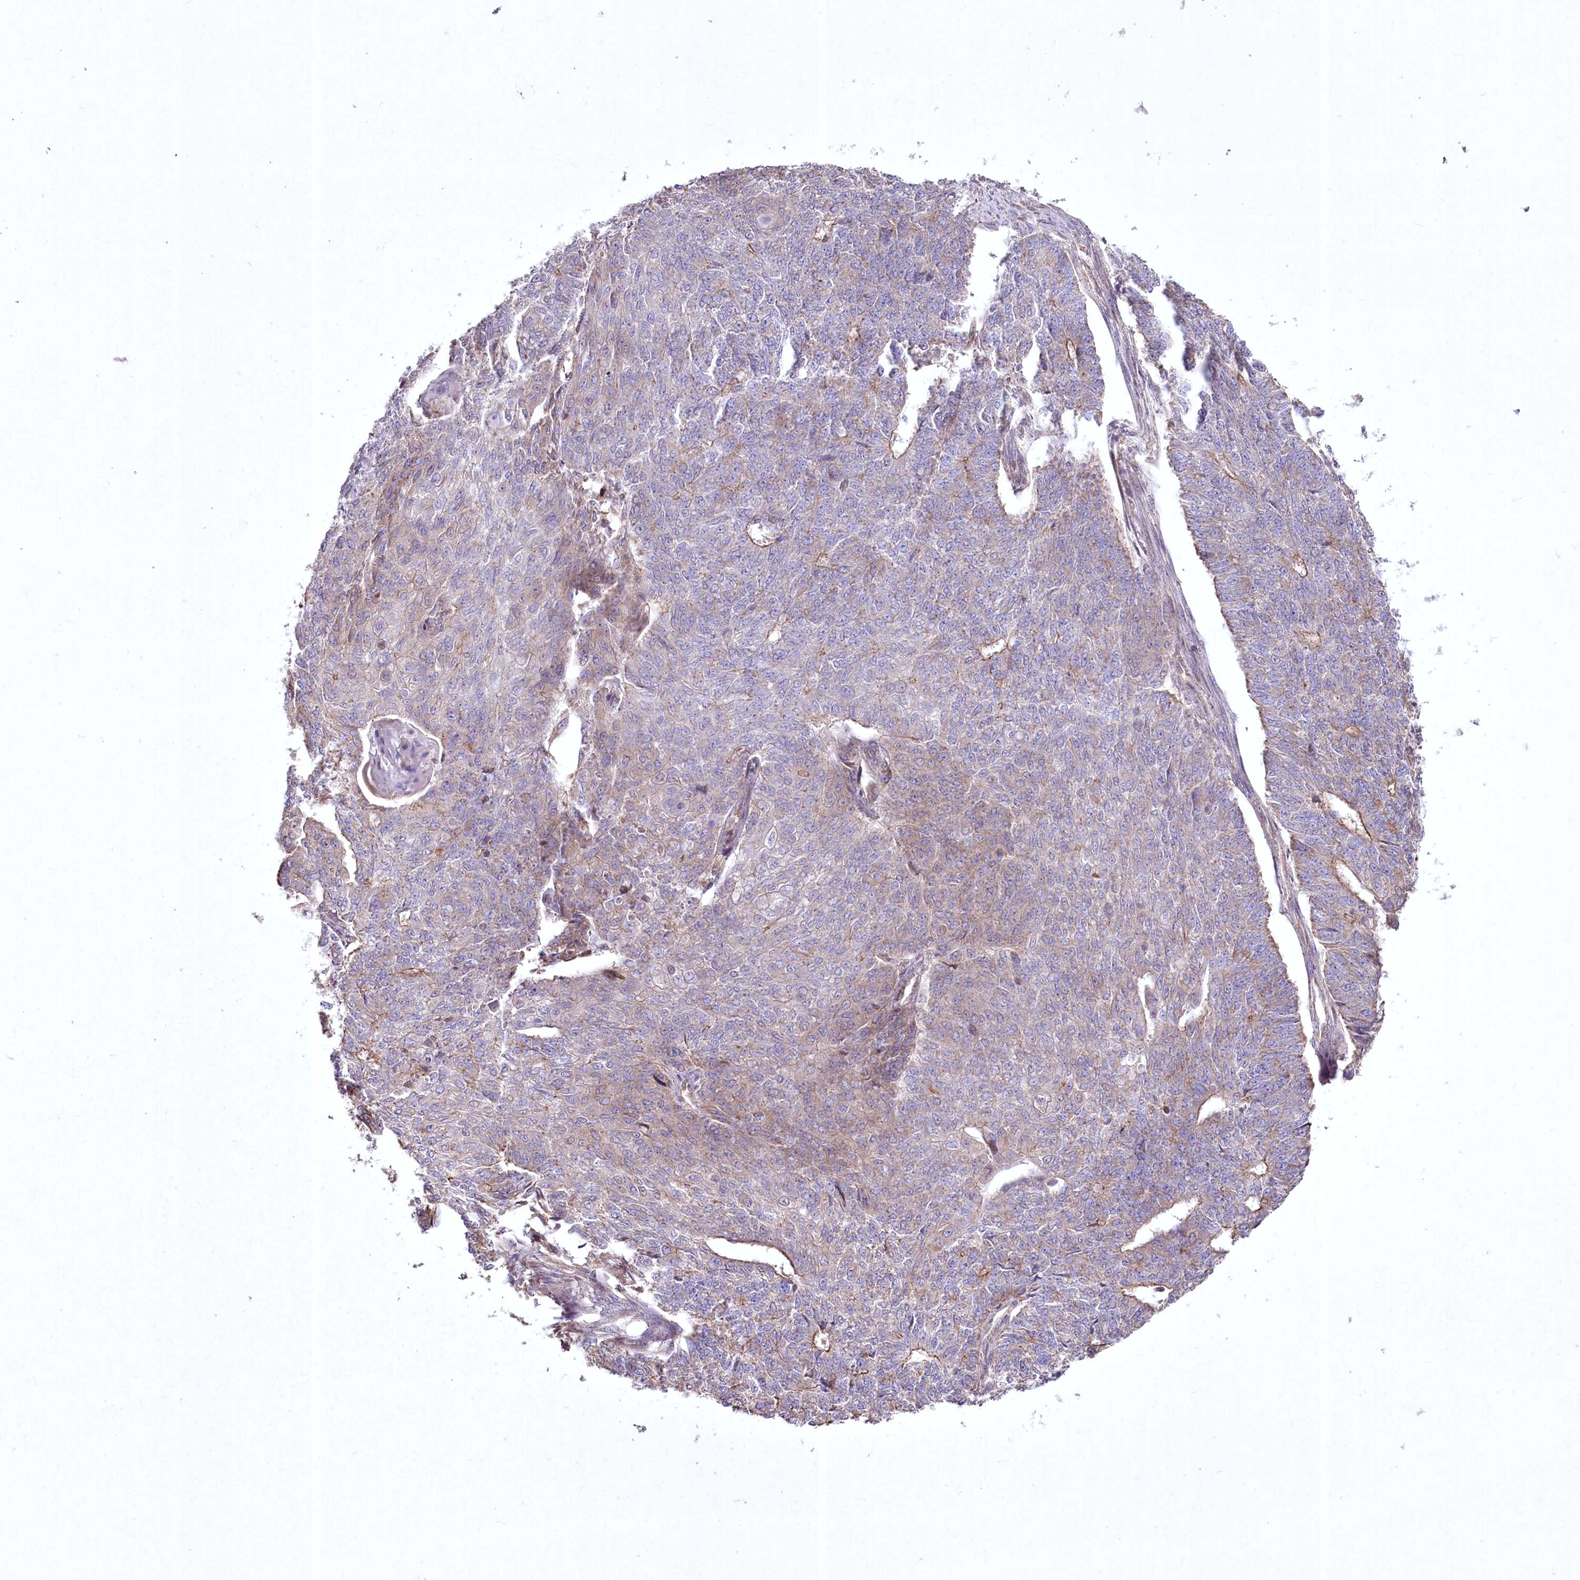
{"staining": {"intensity": "weak", "quantity": "25%-75%", "location": "cytoplasmic/membranous"}, "tissue": "endometrial cancer", "cell_type": "Tumor cells", "image_type": "cancer", "snomed": [{"axis": "morphology", "description": "Adenocarcinoma, NOS"}, {"axis": "topography", "description": "Endometrium"}], "caption": "An image of human endometrial cancer (adenocarcinoma) stained for a protein exhibits weak cytoplasmic/membranous brown staining in tumor cells. Immunohistochemistry stains the protein in brown and the nuclei are stained blue.", "gene": "SH3TC1", "patient": {"sex": "female", "age": 32}}